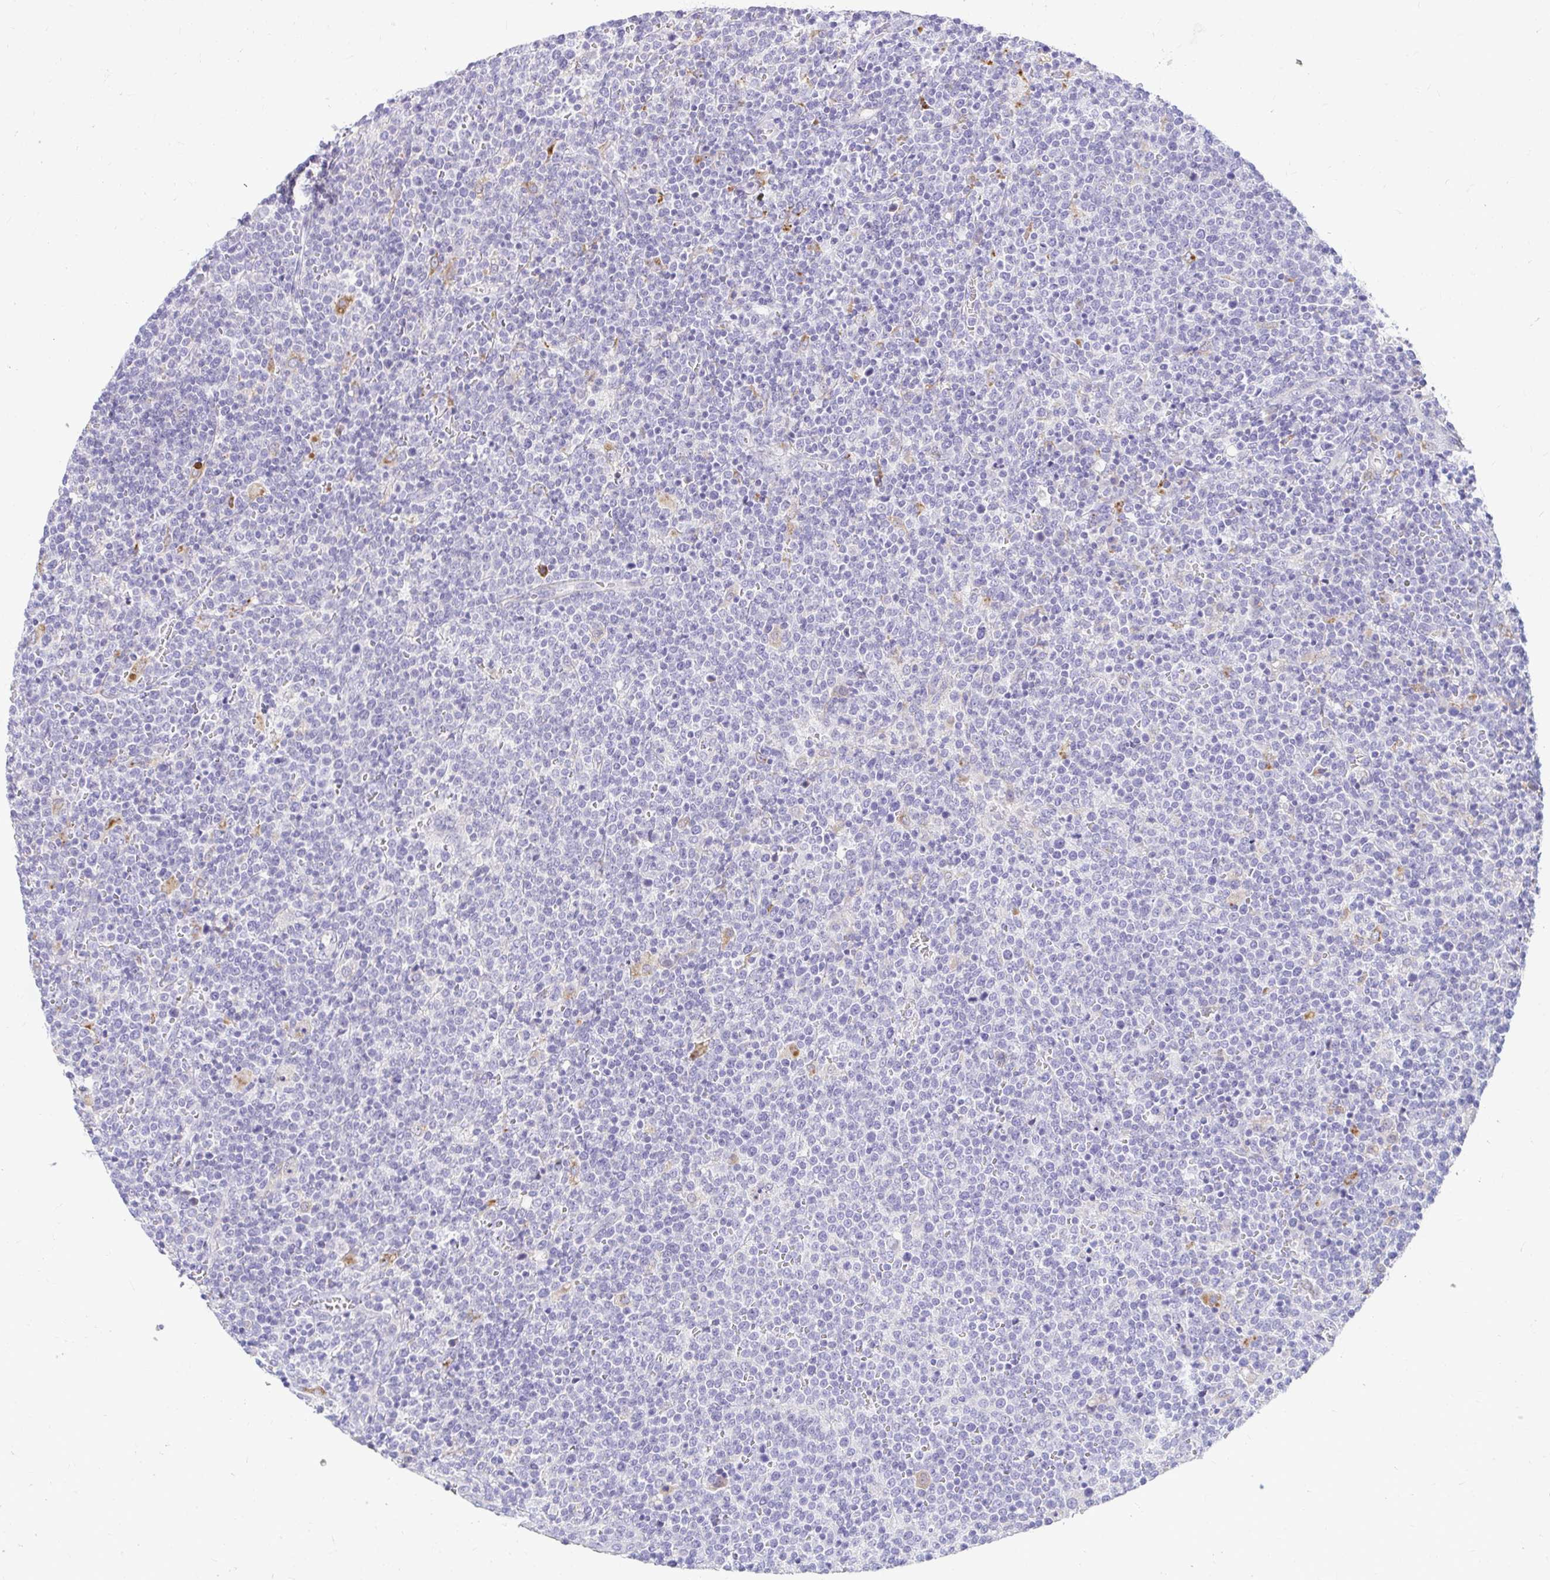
{"staining": {"intensity": "negative", "quantity": "none", "location": "none"}, "tissue": "lymphoma", "cell_type": "Tumor cells", "image_type": "cancer", "snomed": [{"axis": "morphology", "description": "Malignant lymphoma, non-Hodgkin's type, High grade"}, {"axis": "topography", "description": "Lymph node"}], "caption": "An immunohistochemistry (IHC) image of lymphoma is shown. There is no staining in tumor cells of lymphoma. Nuclei are stained in blue.", "gene": "PKN3", "patient": {"sex": "male", "age": 61}}